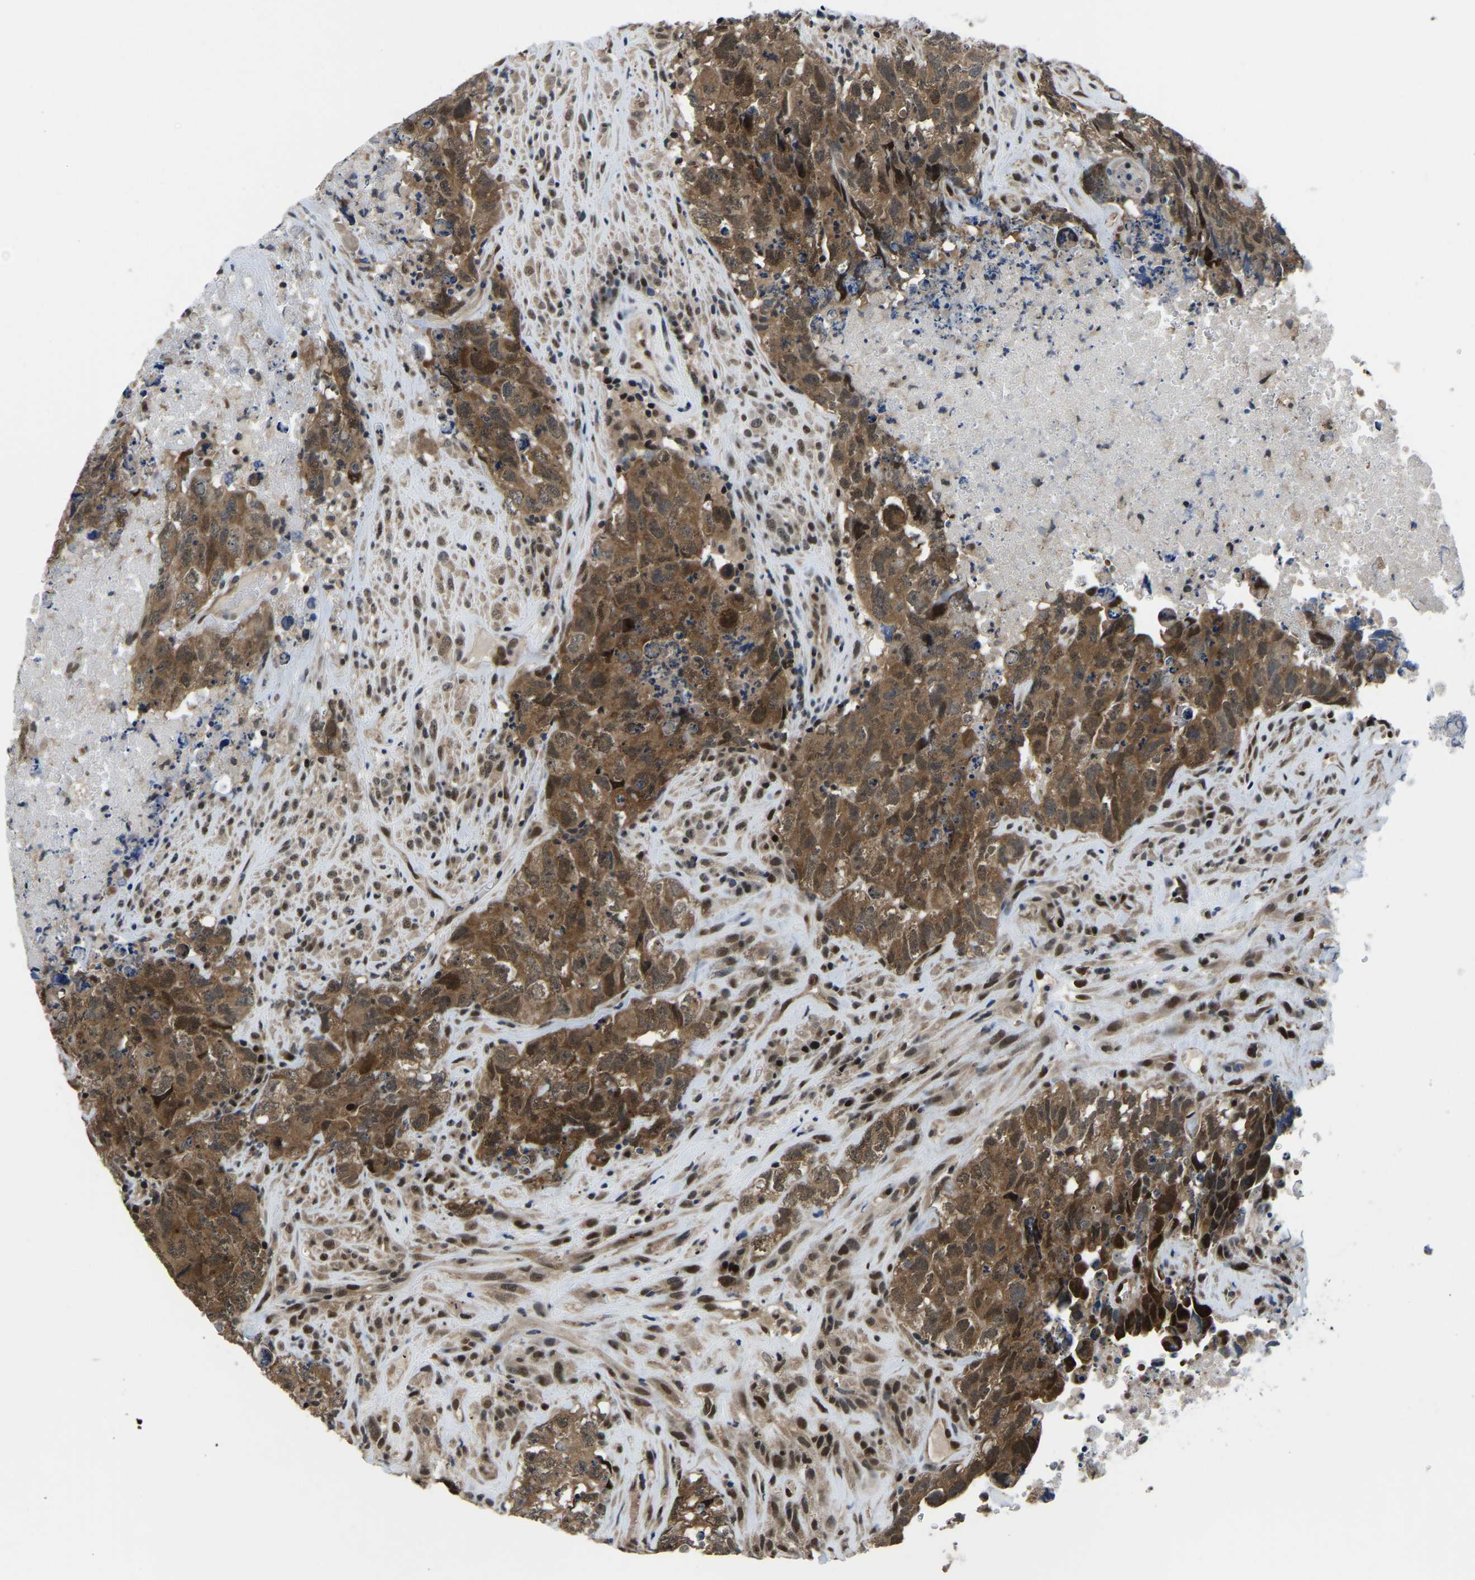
{"staining": {"intensity": "moderate", "quantity": ">75%", "location": "cytoplasmic/membranous,nuclear"}, "tissue": "testis cancer", "cell_type": "Tumor cells", "image_type": "cancer", "snomed": [{"axis": "morphology", "description": "Carcinoma, Embryonal, NOS"}, {"axis": "topography", "description": "Testis"}], "caption": "Immunohistochemistry (IHC) photomicrograph of human testis embryonal carcinoma stained for a protein (brown), which exhibits medium levels of moderate cytoplasmic/membranous and nuclear staining in approximately >75% of tumor cells.", "gene": "DFFA", "patient": {"sex": "male", "age": 32}}